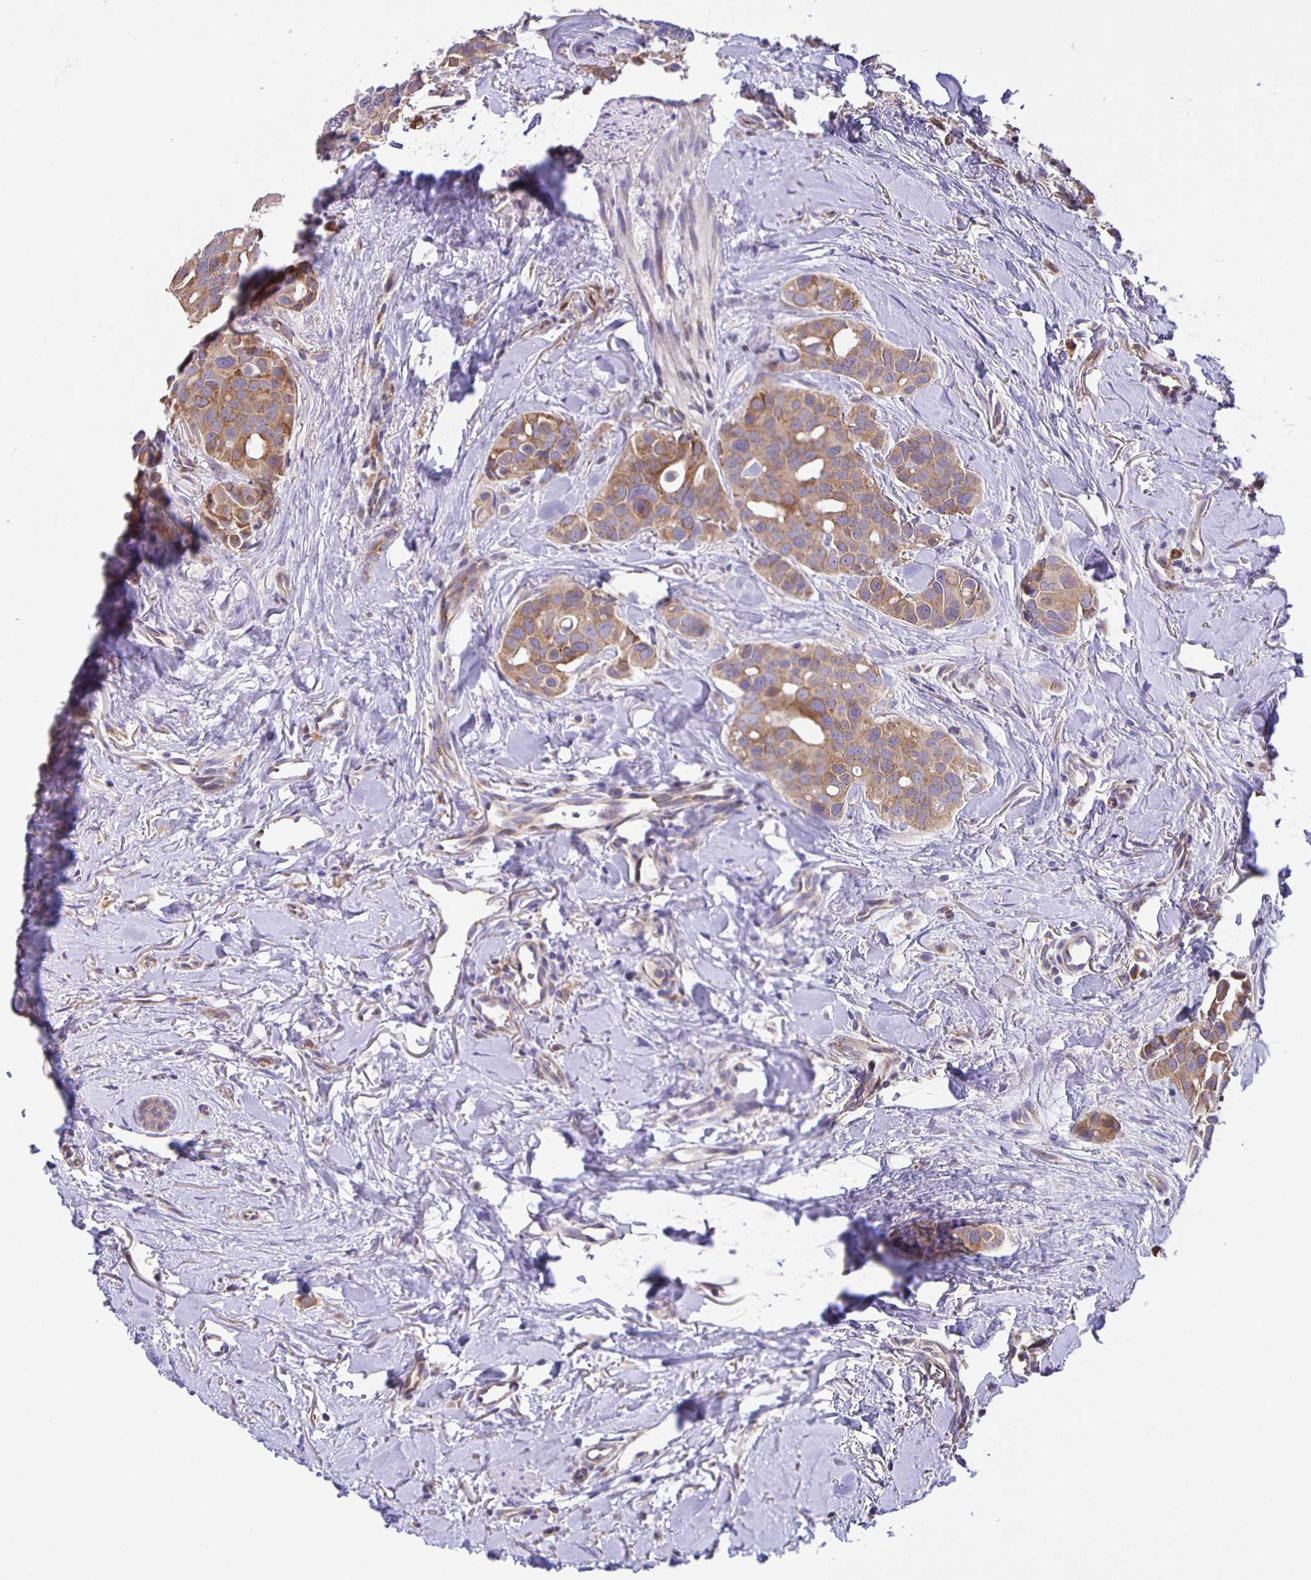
{"staining": {"intensity": "moderate", "quantity": ">75%", "location": "cytoplasmic/membranous"}, "tissue": "breast cancer", "cell_type": "Tumor cells", "image_type": "cancer", "snomed": [{"axis": "morphology", "description": "Duct carcinoma"}, {"axis": "topography", "description": "Breast"}], "caption": "An immunohistochemistry photomicrograph of tumor tissue is shown. Protein staining in brown highlights moderate cytoplasmic/membranous positivity in invasive ductal carcinoma (breast) within tumor cells.", "gene": "JMJD4", "patient": {"sex": "female", "age": 54}}